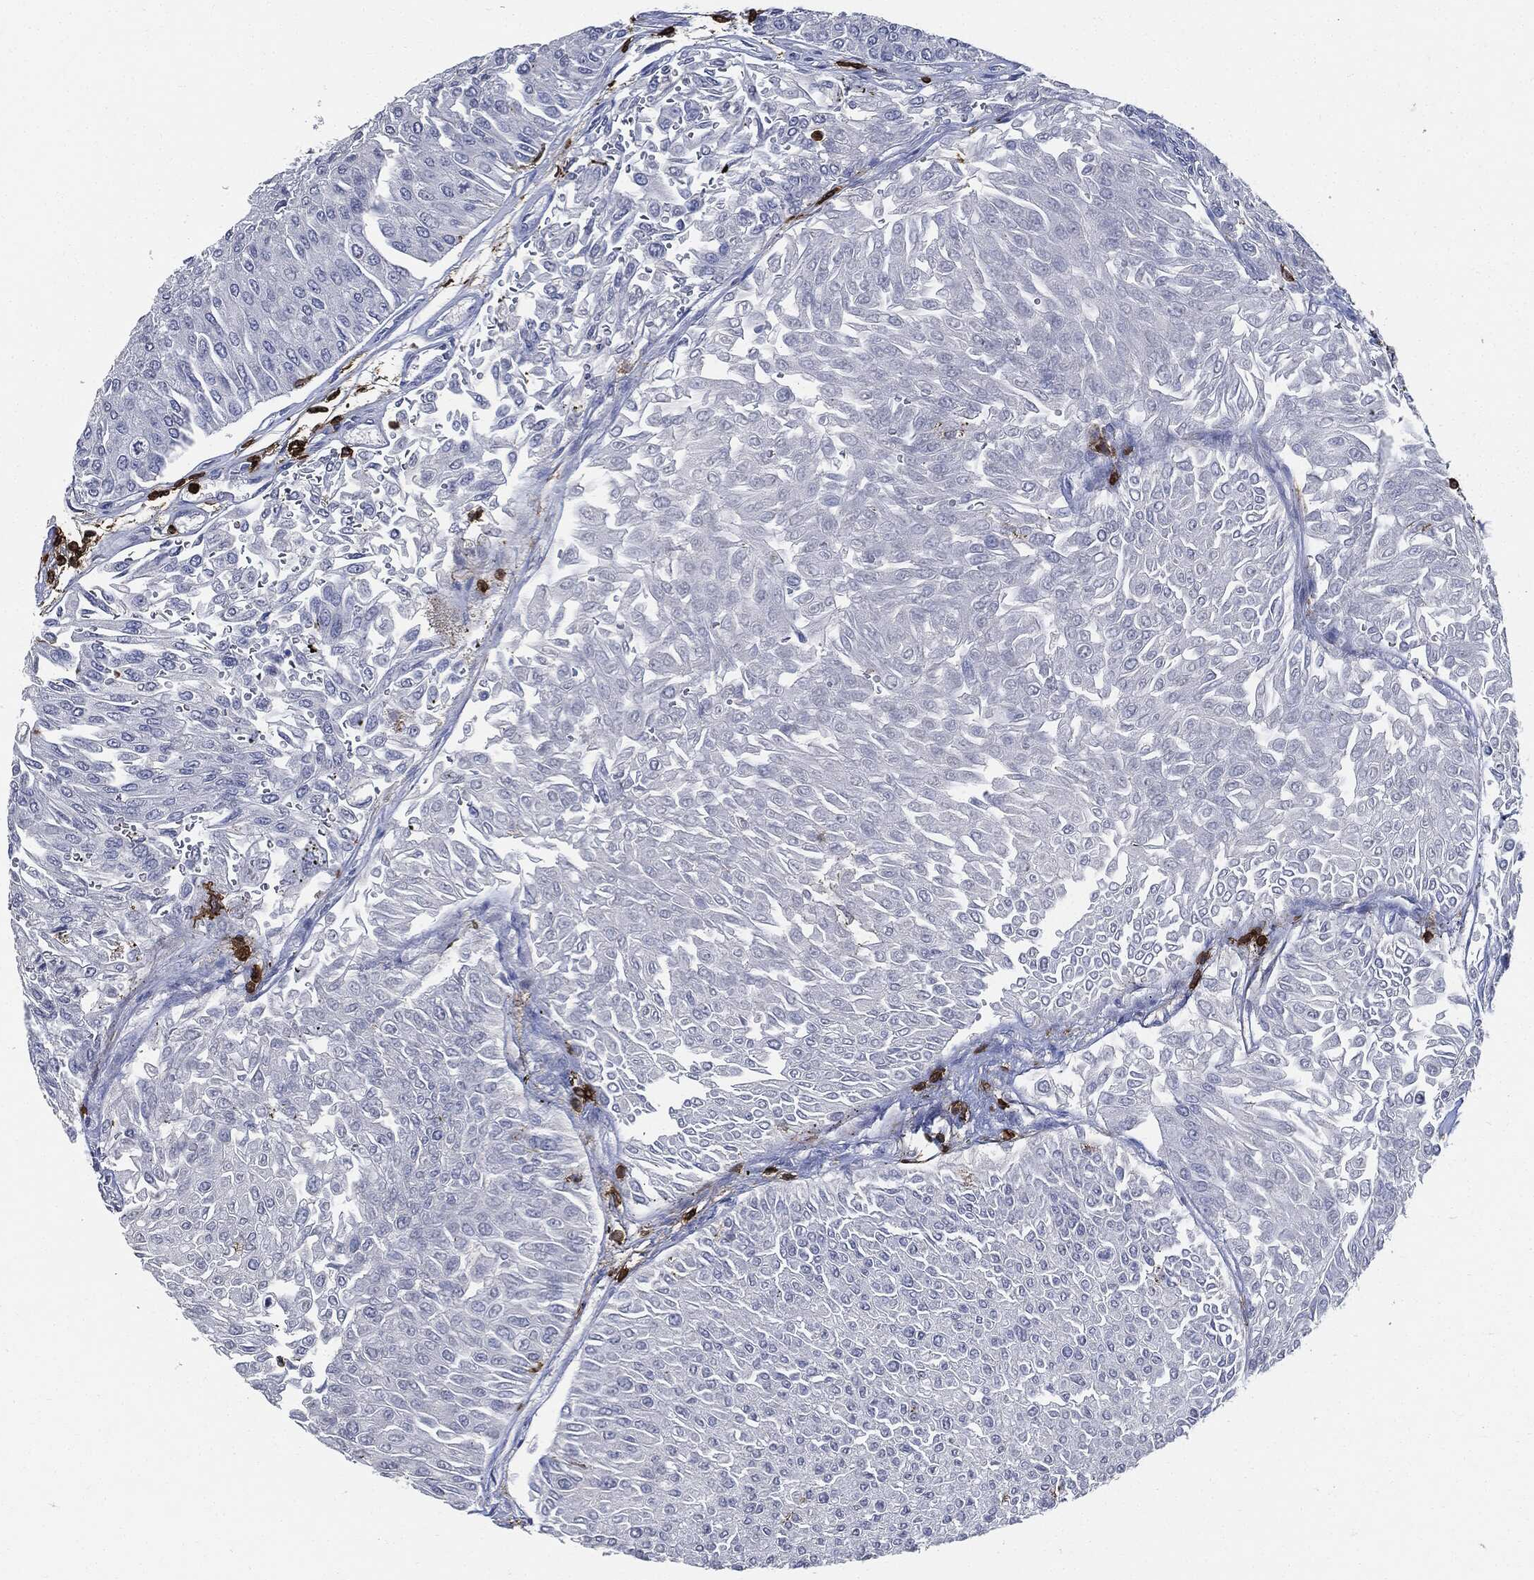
{"staining": {"intensity": "negative", "quantity": "none", "location": "none"}, "tissue": "urothelial cancer", "cell_type": "Tumor cells", "image_type": "cancer", "snomed": [{"axis": "morphology", "description": "Urothelial carcinoma, Low grade"}, {"axis": "topography", "description": "Urinary bladder"}], "caption": "Micrograph shows no protein positivity in tumor cells of urothelial cancer tissue.", "gene": "PTPRC", "patient": {"sex": "male", "age": 67}}